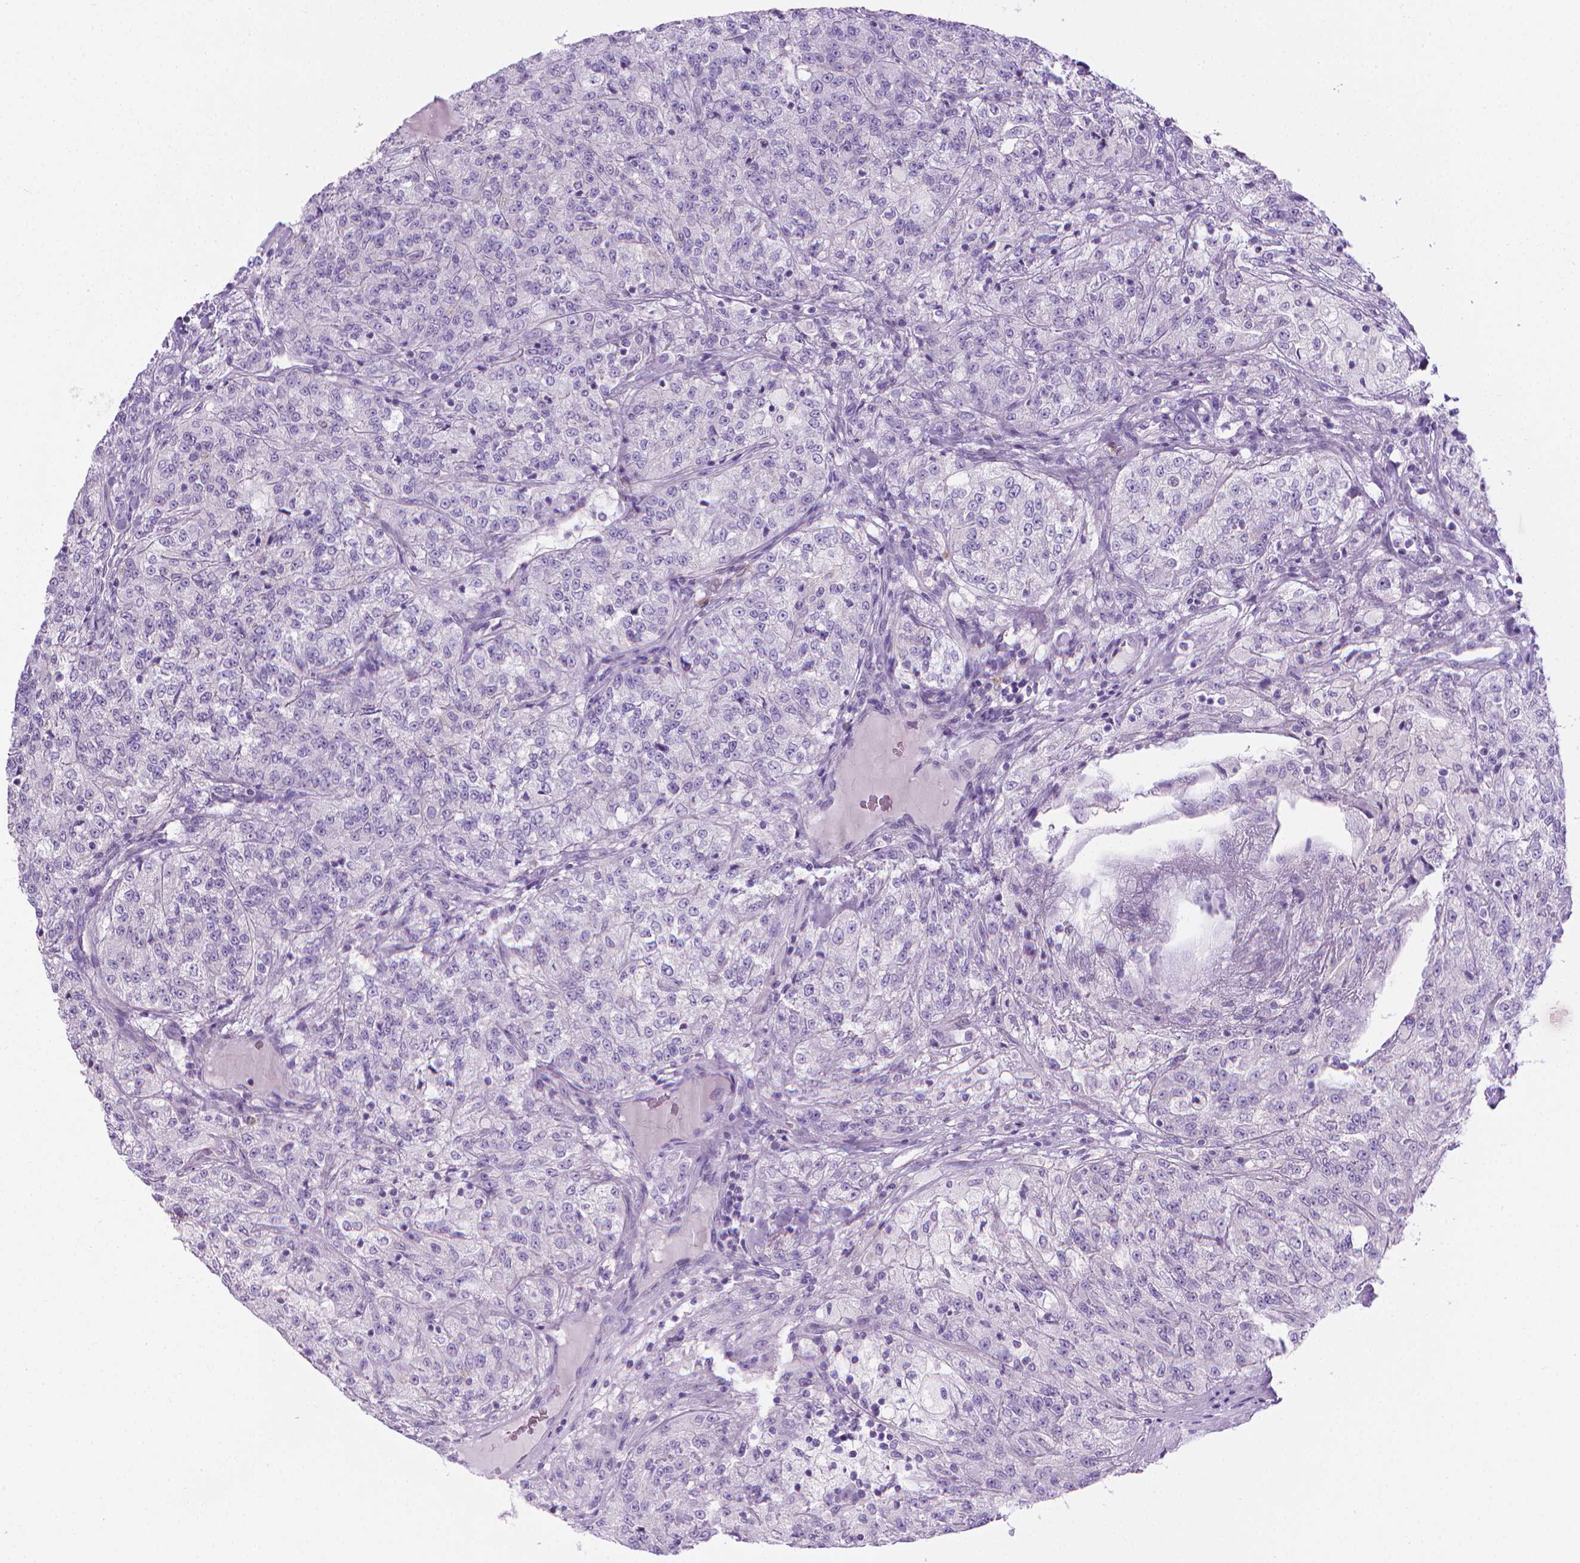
{"staining": {"intensity": "negative", "quantity": "none", "location": "none"}, "tissue": "renal cancer", "cell_type": "Tumor cells", "image_type": "cancer", "snomed": [{"axis": "morphology", "description": "Adenocarcinoma, NOS"}, {"axis": "topography", "description": "Kidney"}], "caption": "Micrograph shows no protein positivity in tumor cells of renal adenocarcinoma tissue.", "gene": "SPAG6", "patient": {"sex": "female", "age": 63}}